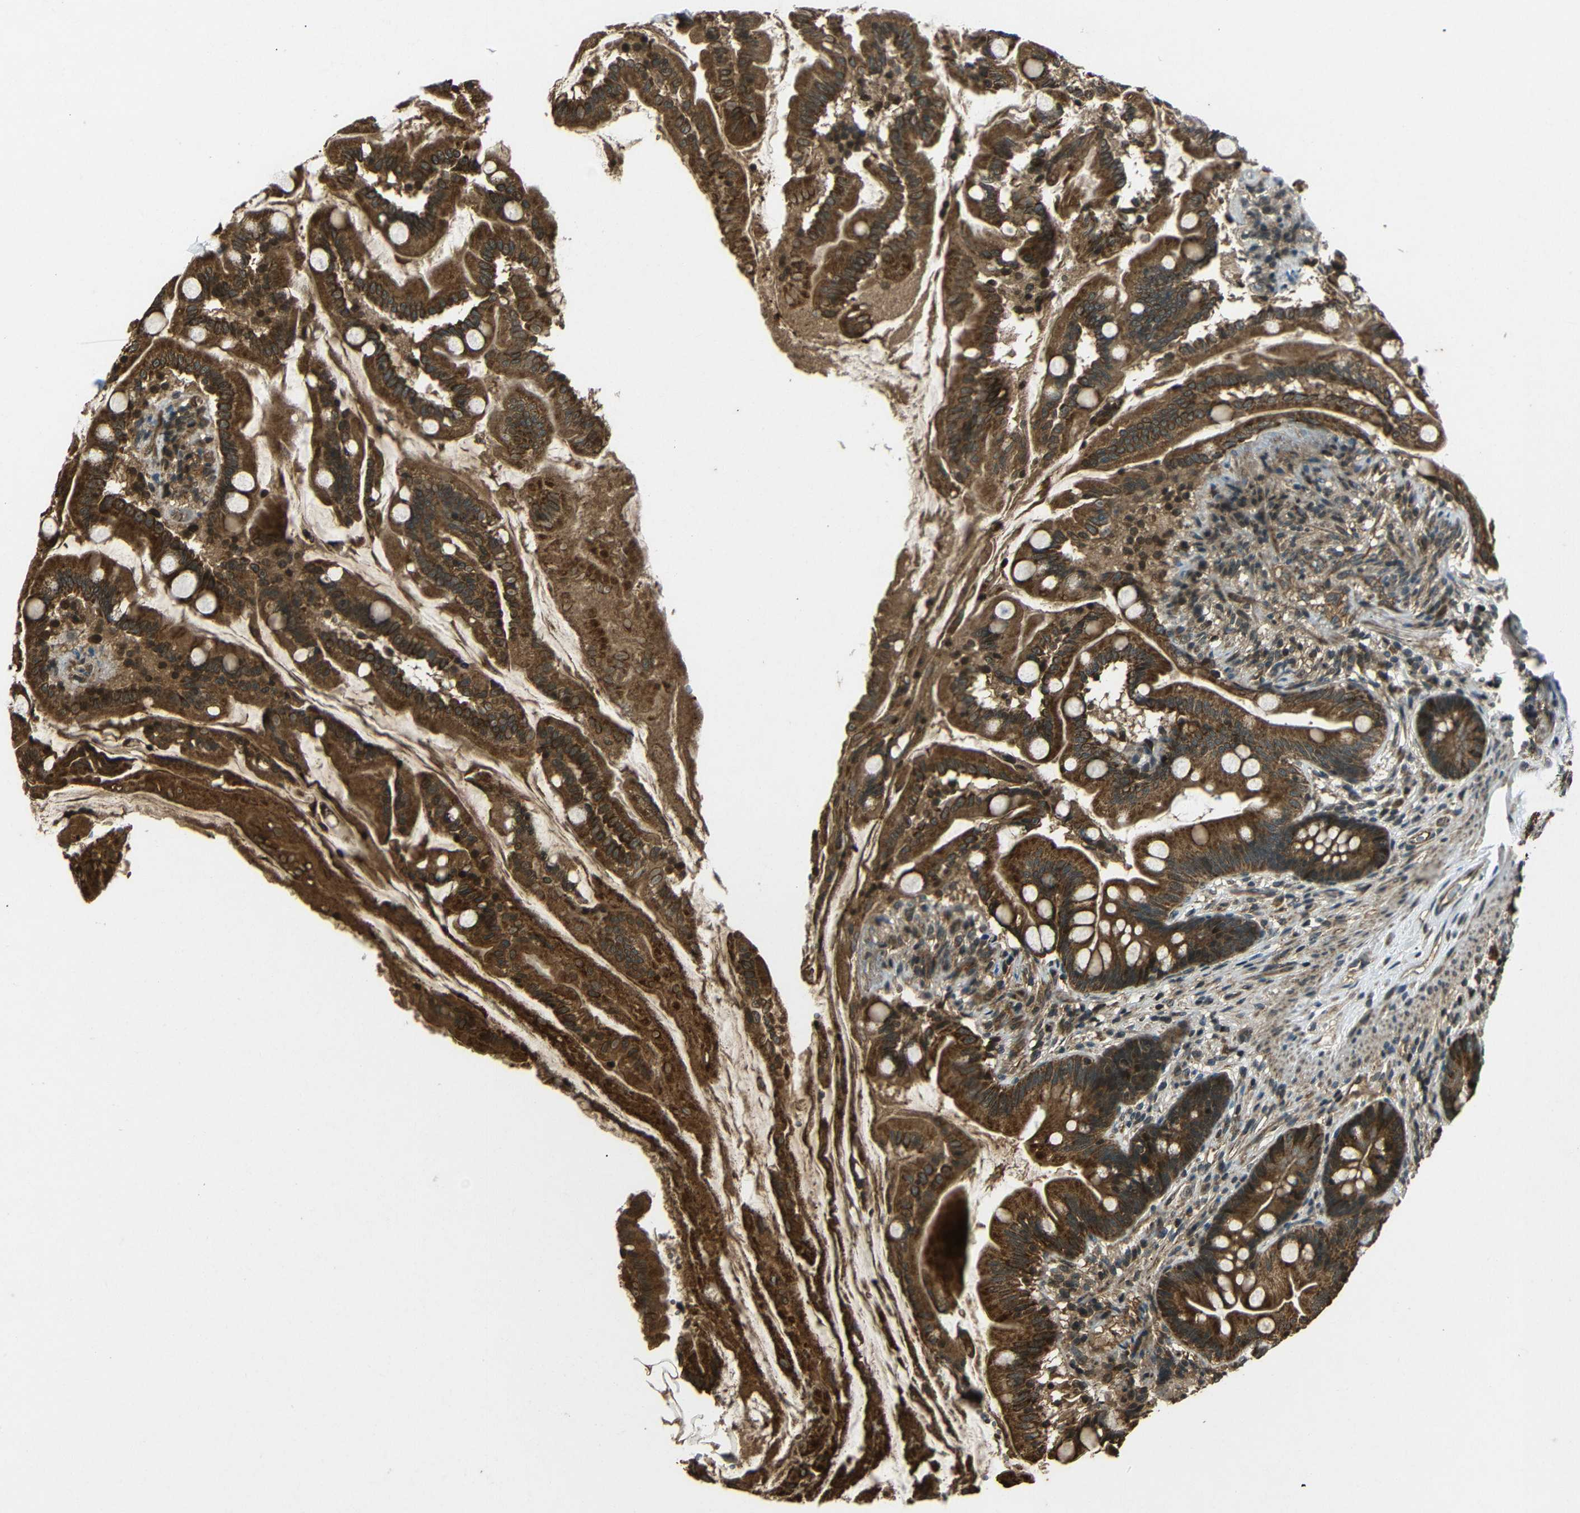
{"staining": {"intensity": "strong", "quantity": ">75%", "location": "cytoplasmic/membranous"}, "tissue": "small intestine", "cell_type": "Glandular cells", "image_type": "normal", "snomed": [{"axis": "morphology", "description": "Normal tissue, NOS"}, {"axis": "topography", "description": "Small intestine"}], "caption": "The photomicrograph demonstrates a brown stain indicating the presence of a protein in the cytoplasmic/membranous of glandular cells in small intestine. (DAB (3,3'-diaminobenzidine) IHC with brightfield microscopy, high magnification).", "gene": "PLK2", "patient": {"sex": "female", "age": 56}}